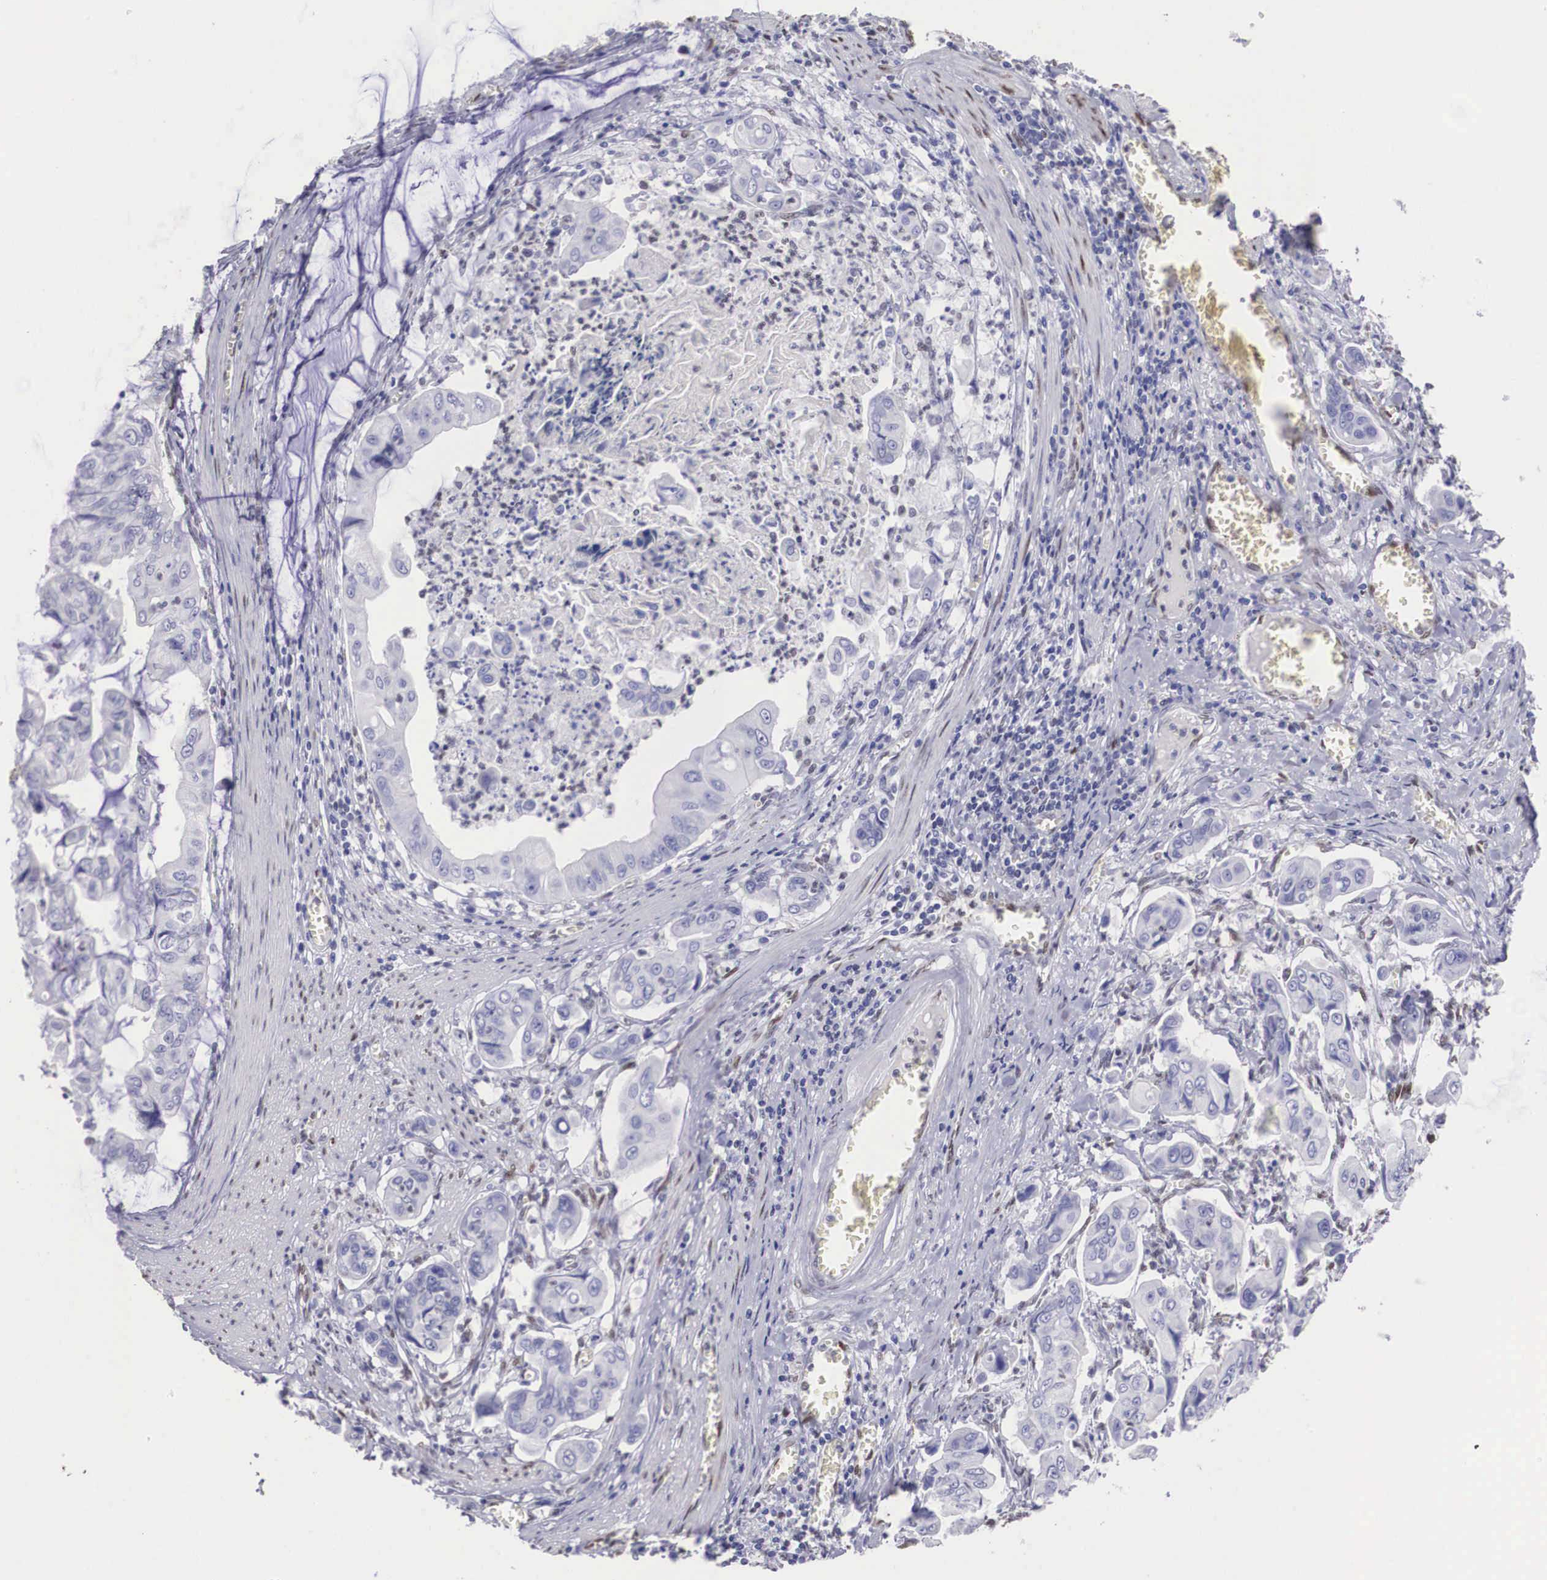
{"staining": {"intensity": "negative", "quantity": "none", "location": "none"}, "tissue": "stomach cancer", "cell_type": "Tumor cells", "image_type": "cancer", "snomed": [{"axis": "morphology", "description": "Adenocarcinoma, NOS"}, {"axis": "topography", "description": "Stomach, upper"}], "caption": "Immunohistochemistry of stomach cancer shows no expression in tumor cells.", "gene": "HMGN5", "patient": {"sex": "male", "age": 80}}